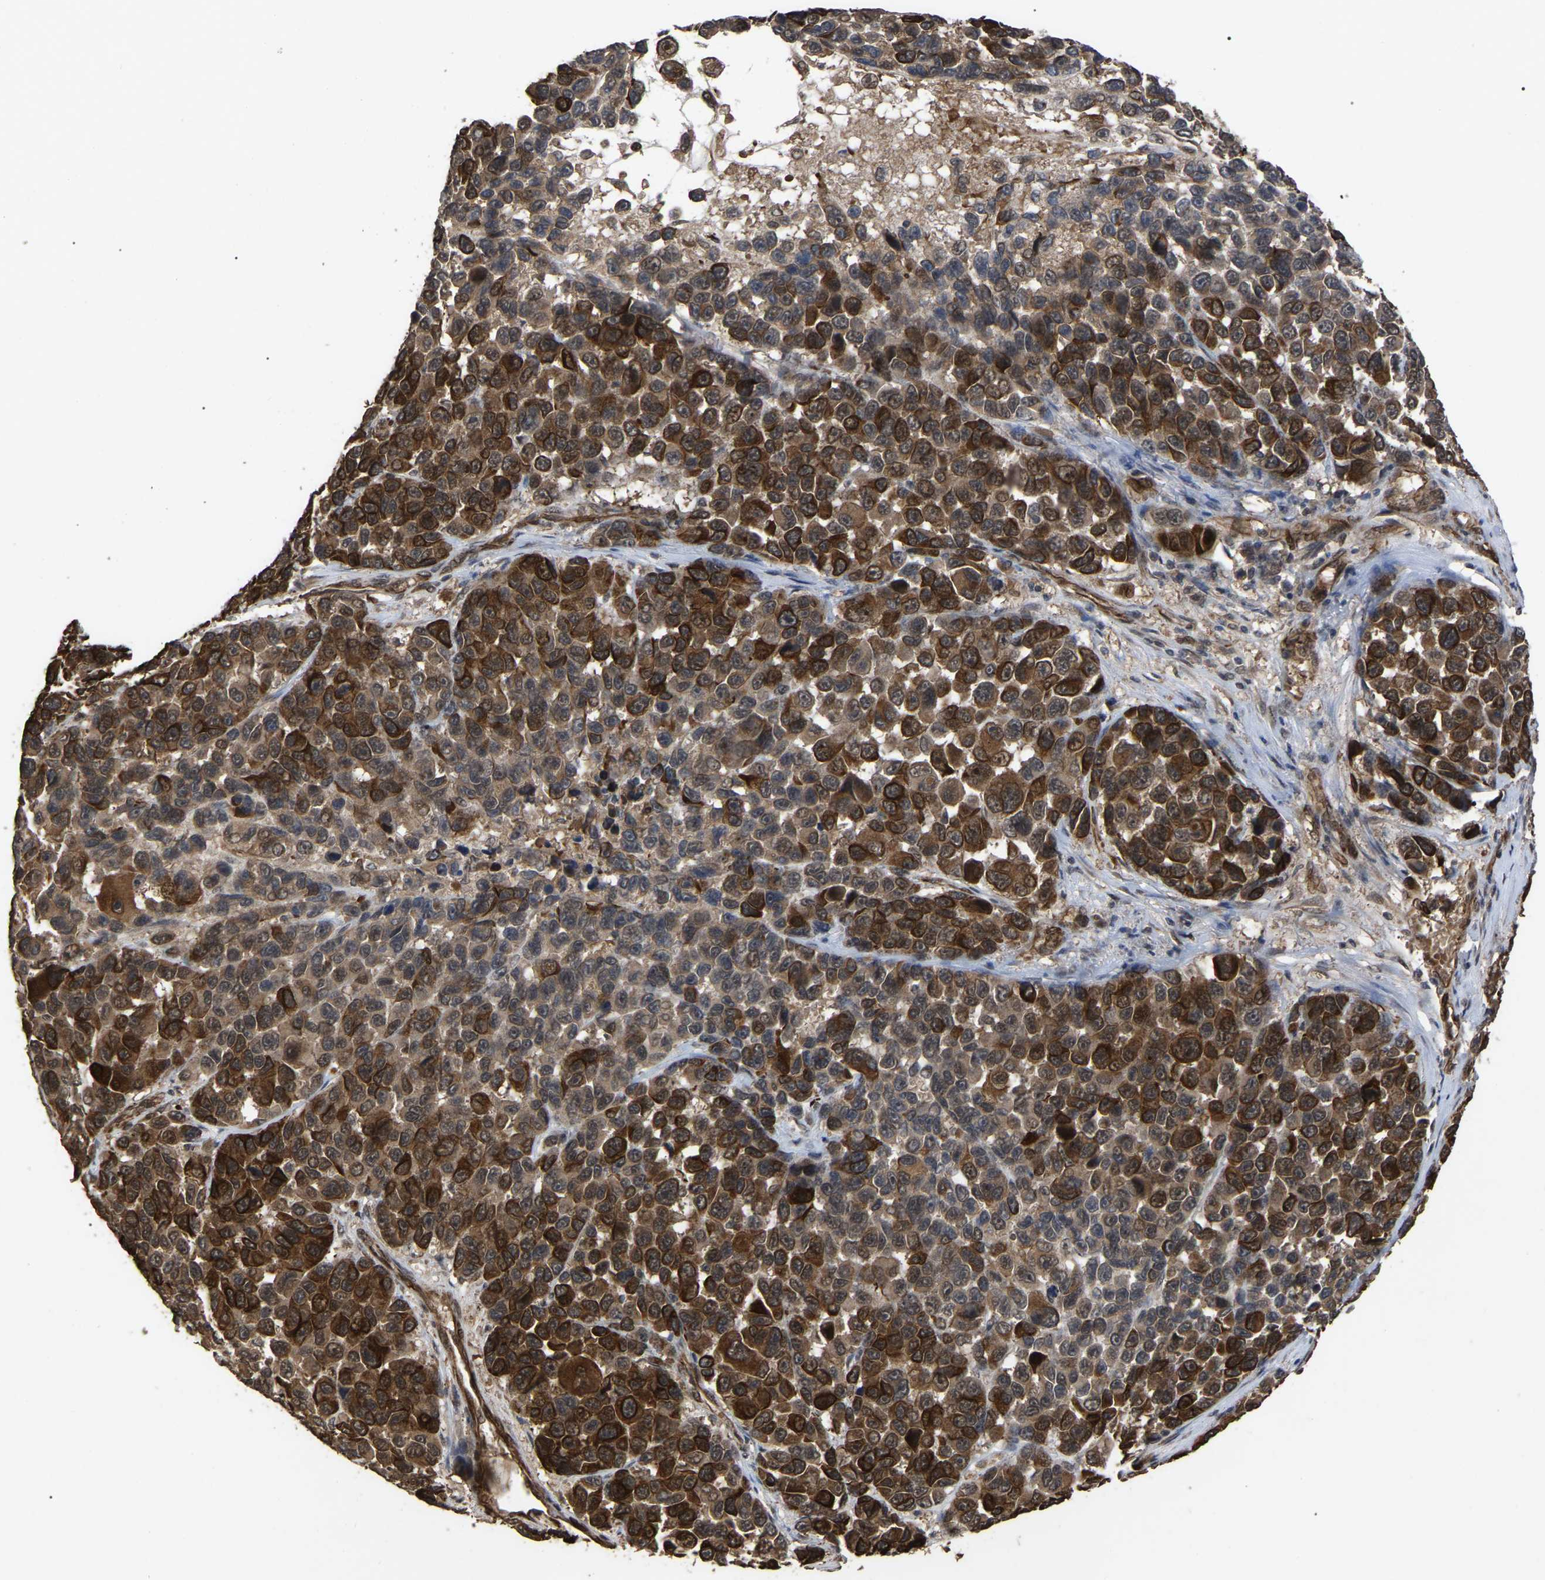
{"staining": {"intensity": "strong", "quantity": ">75%", "location": "cytoplasmic/membranous"}, "tissue": "melanoma", "cell_type": "Tumor cells", "image_type": "cancer", "snomed": [{"axis": "morphology", "description": "Malignant melanoma, NOS"}, {"axis": "topography", "description": "Skin"}], "caption": "IHC (DAB (3,3'-diaminobenzidine)) staining of human malignant melanoma exhibits strong cytoplasmic/membranous protein expression in about >75% of tumor cells.", "gene": "FAM161B", "patient": {"sex": "male", "age": 53}}